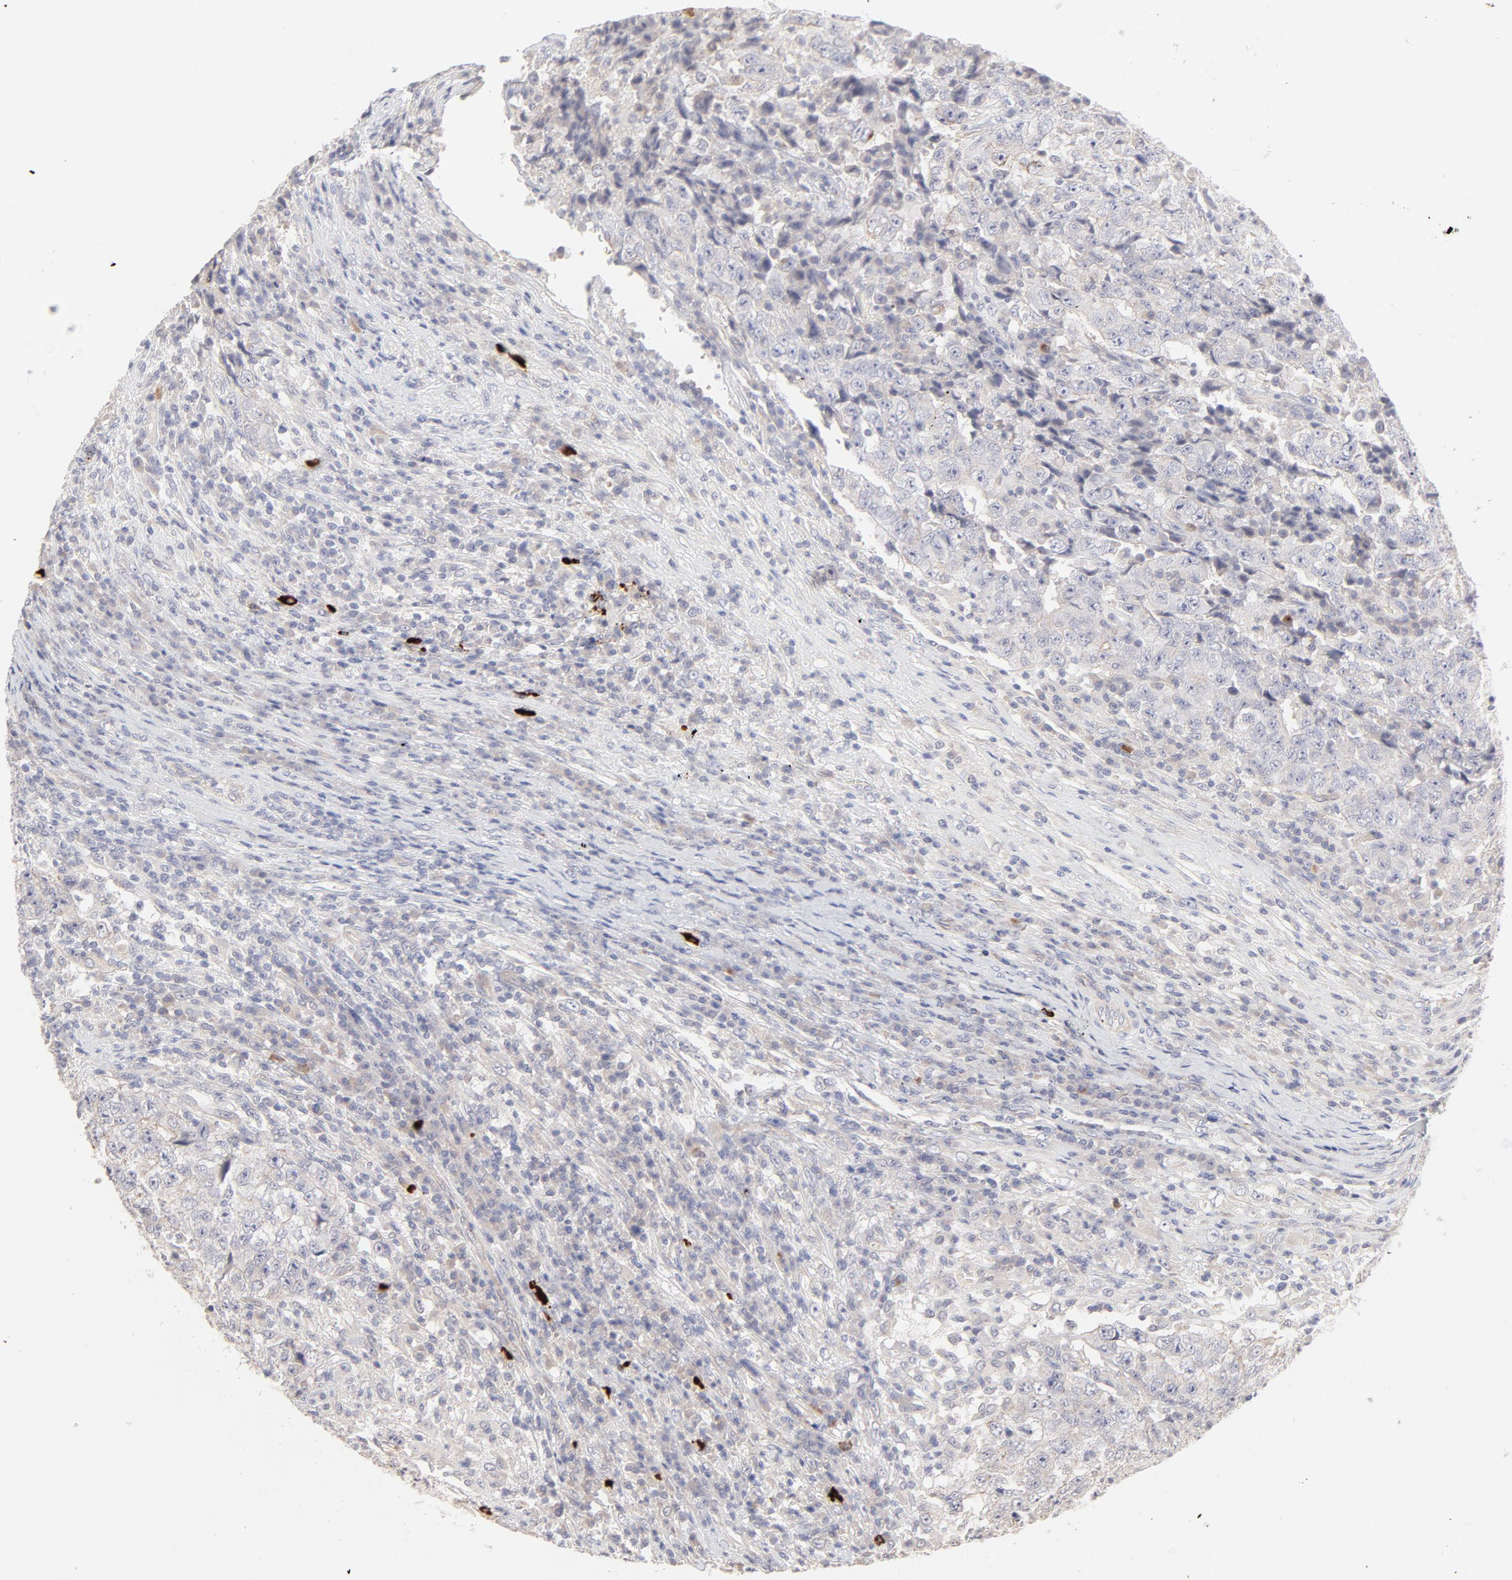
{"staining": {"intensity": "negative", "quantity": "none", "location": "none"}, "tissue": "testis cancer", "cell_type": "Tumor cells", "image_type": "cancer", "snomed": [{"axis": "morphology", "description": "Necrosis, NOS"}, {"axis": "morphology", "description": "Carcinoma, Embryonal, NOS"}, {"axis": "topography", "description": "Testis"}], "caption": "High magnification brightfield microscopy of embryonal carcinoma (testis) stained with DAB (3,3'-diaminobenzidine) (brown) and counterstained with hematoxylin (blue): tumor cells show no significant staining. Brightfield microscopy of IHC stained with DAB (3,3'-diaminobenzidine) (brown) and hematoxylin (blue), captured at high magnification.", "gene": "ELF3", "patient": {"sex": "male", "age": 19}}